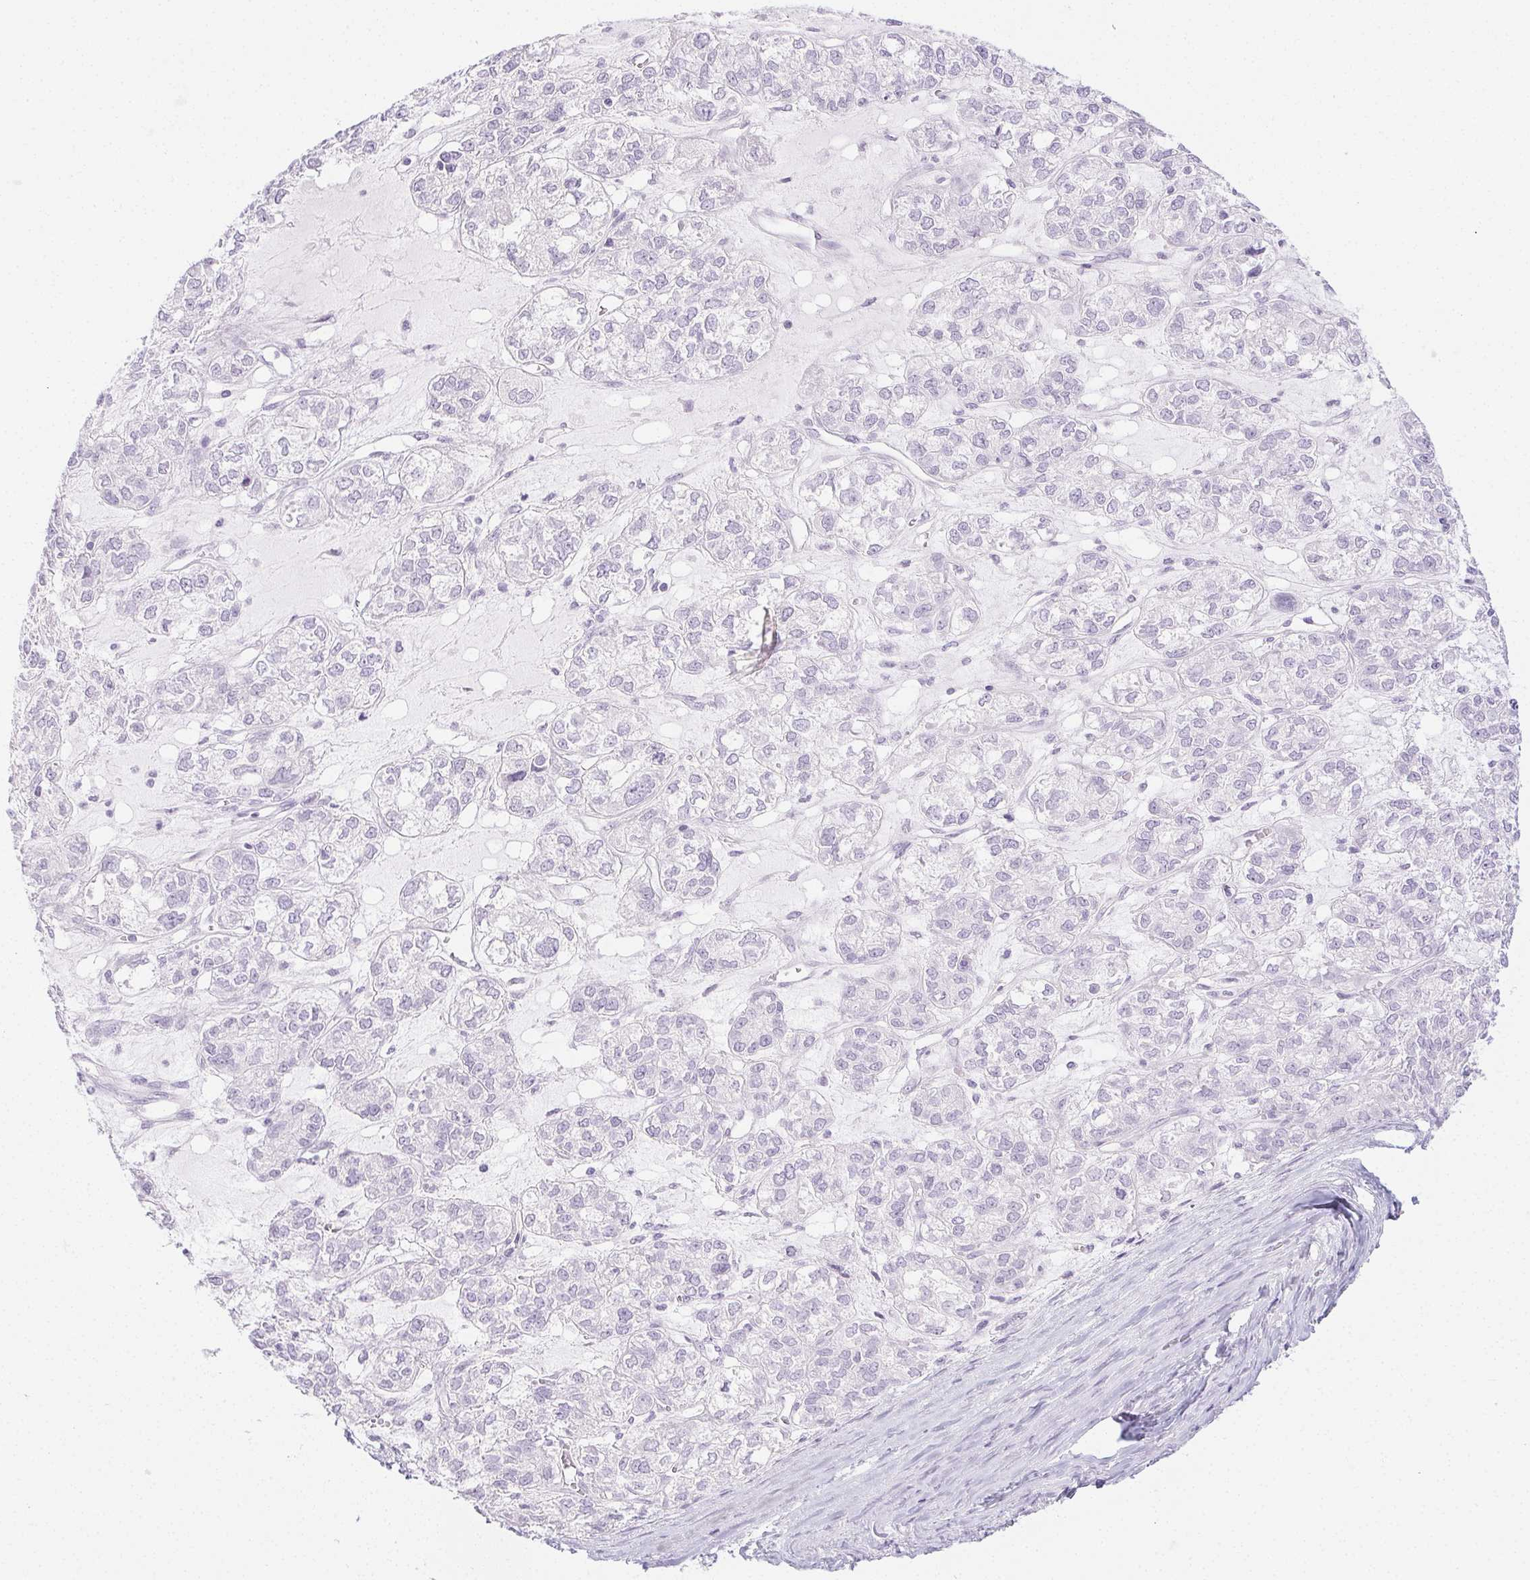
{"staining": {"intensity": "negative", "quantity": "none", "location": "none"}, "tissue": "ovarian cancer", "cell_type": "Tumor cells", "image_type": "cancer", "snomed": [{"axis": "morphology", "description": "Carcinoma, endometroid"}, {"axis": "topography", "description": "Ovary"}], "caption": "Immunohistochemical staining of human endometroid carcinoma (ovarian) reveals no significant positivity in tumor cells. (DAB immunohistochemistry visualized using brightfield microscopy, high magnification).", "gene": "PI3", "patient": {"sex": "female", "age": 64}}